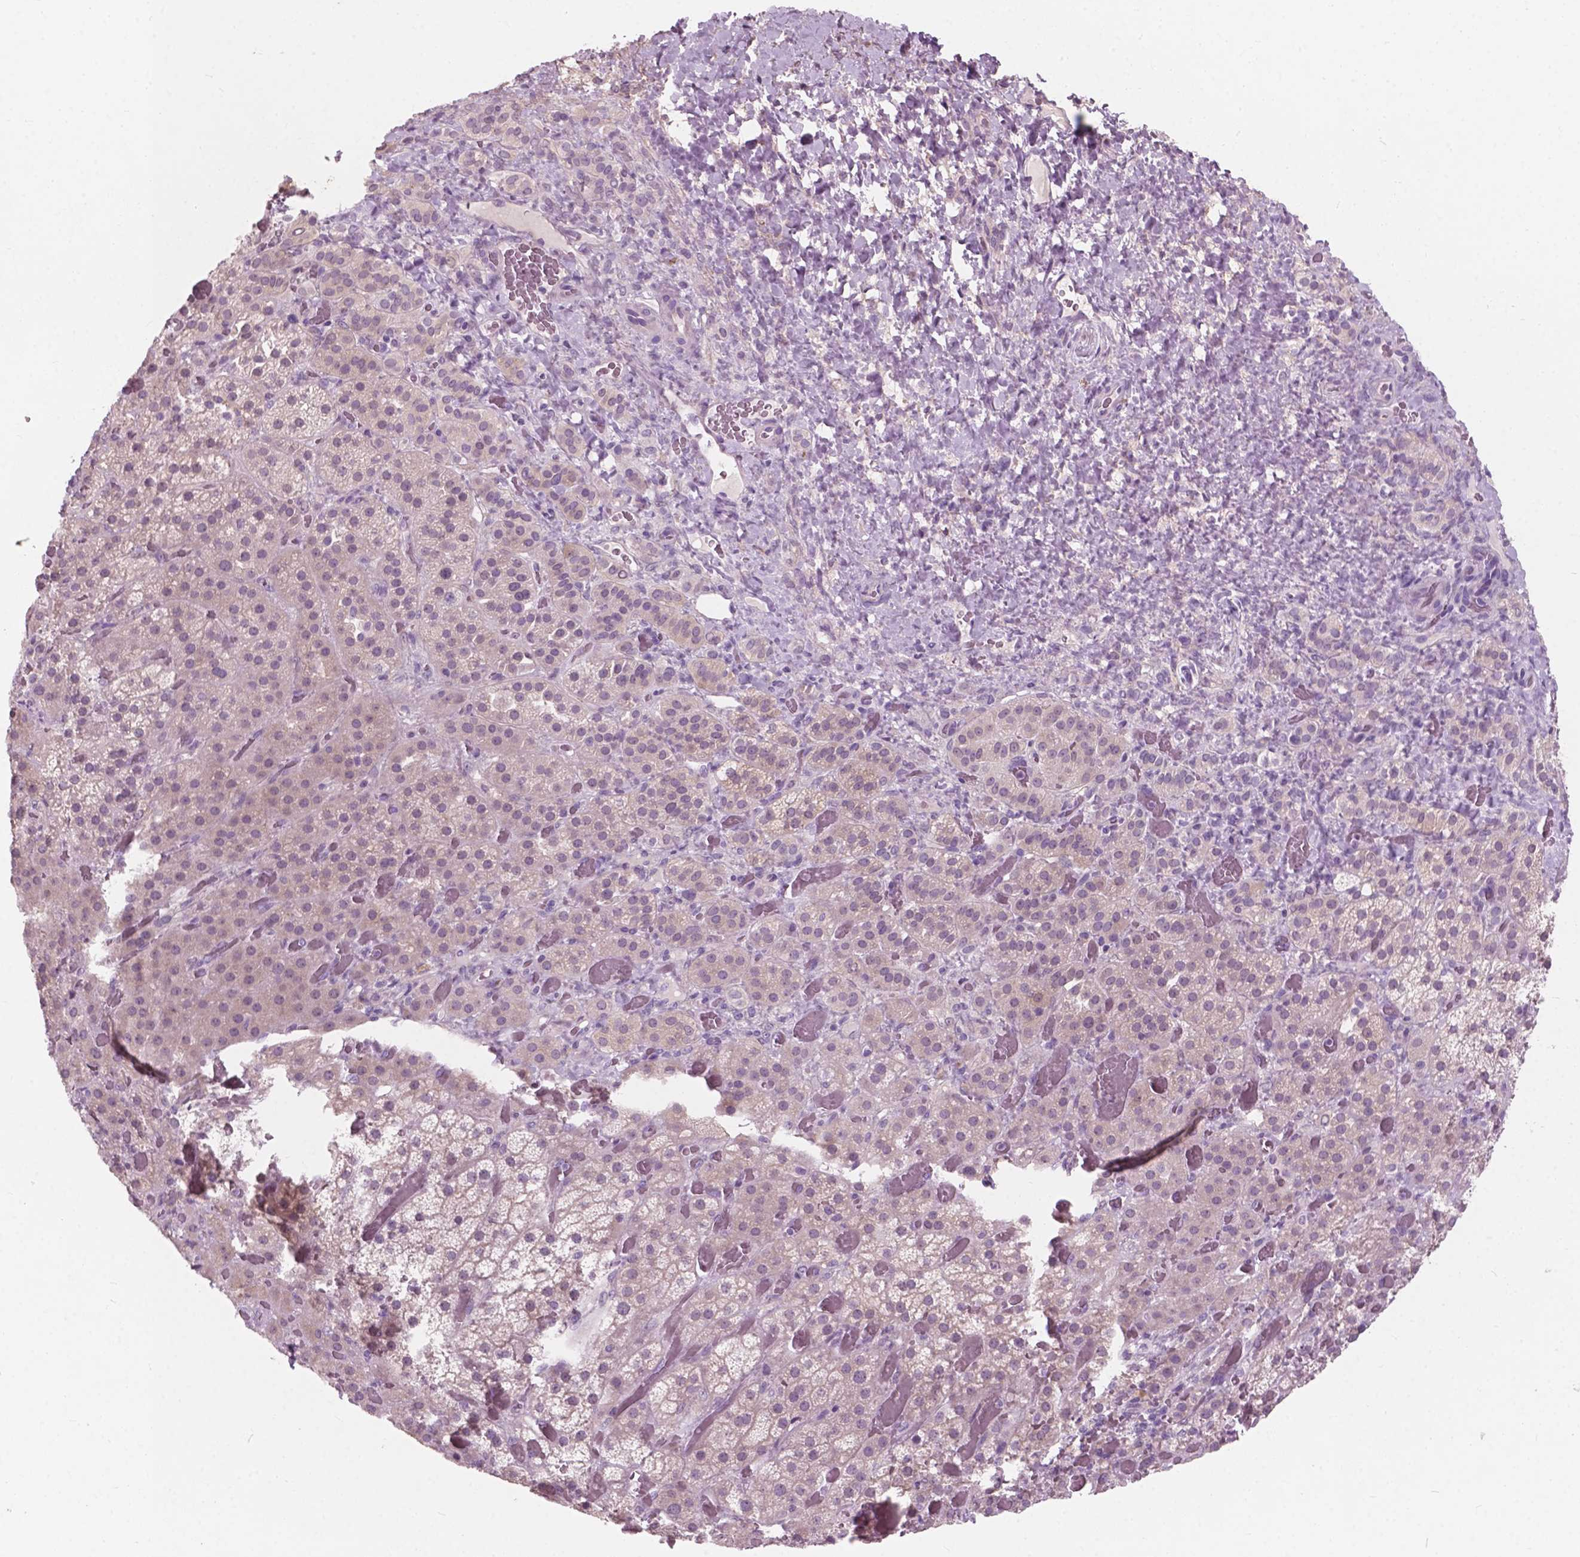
{"staining": {"intensity": "negative", "quantity": "none", "location": "none"}, "tissue": "adrenal gland", "cell_type": "Glandular cells", "image_type": "normal", "snomed": [{"axis": "morphology", "description": "Normal tissue, NOS"}, {"axis": "topography", "description": "Adrenal gland"}], "caption": "This is a histopathology image of IHC staining of unremarkable adrenal gland, which shows no expression in glandular cells.", "gene": "AWAT1", "patient": {"sex": "male", "age": 57}}